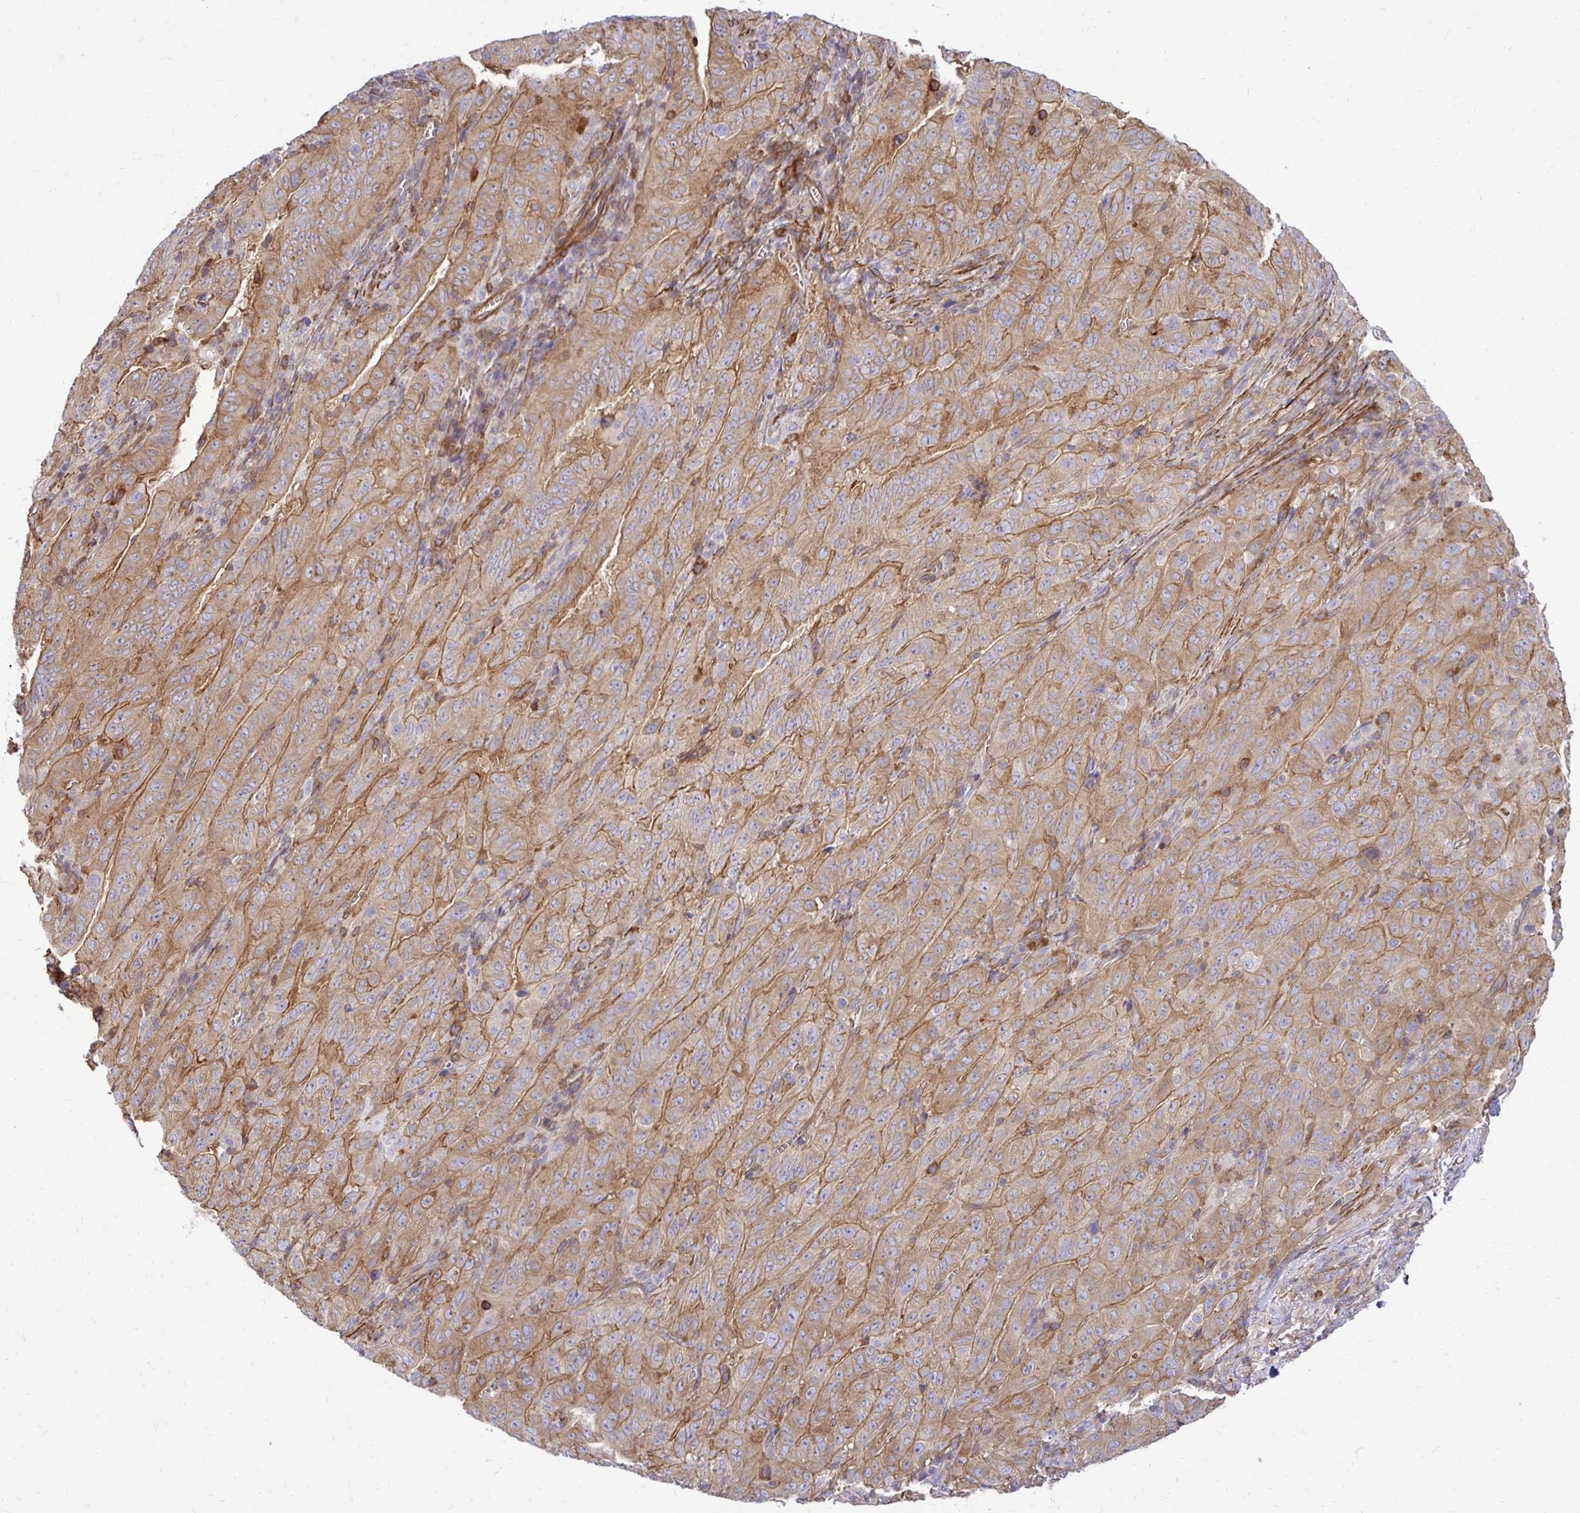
{"staining": {"intensity": "moderate", "quantity": ">75%", "location": "cytoplasmic/membranous"}, "tissue": "pancreatic cancer", "cell_type": "Tumor cells", "image_type": "cancer", "snomed": [{"axis": "morphology", "description": "Adenocarcinoma, NOS"}, {"axis": "topography", "description": "Pancreas"}], "caption": "A brown stain shows moderate cytoplasmic/membranous expression of a protein in human pancreatic cancer (adenocarcinoma) tumor cells.", "gene": "CTPS1", "patient": {"sex": "male", "age": 63}}